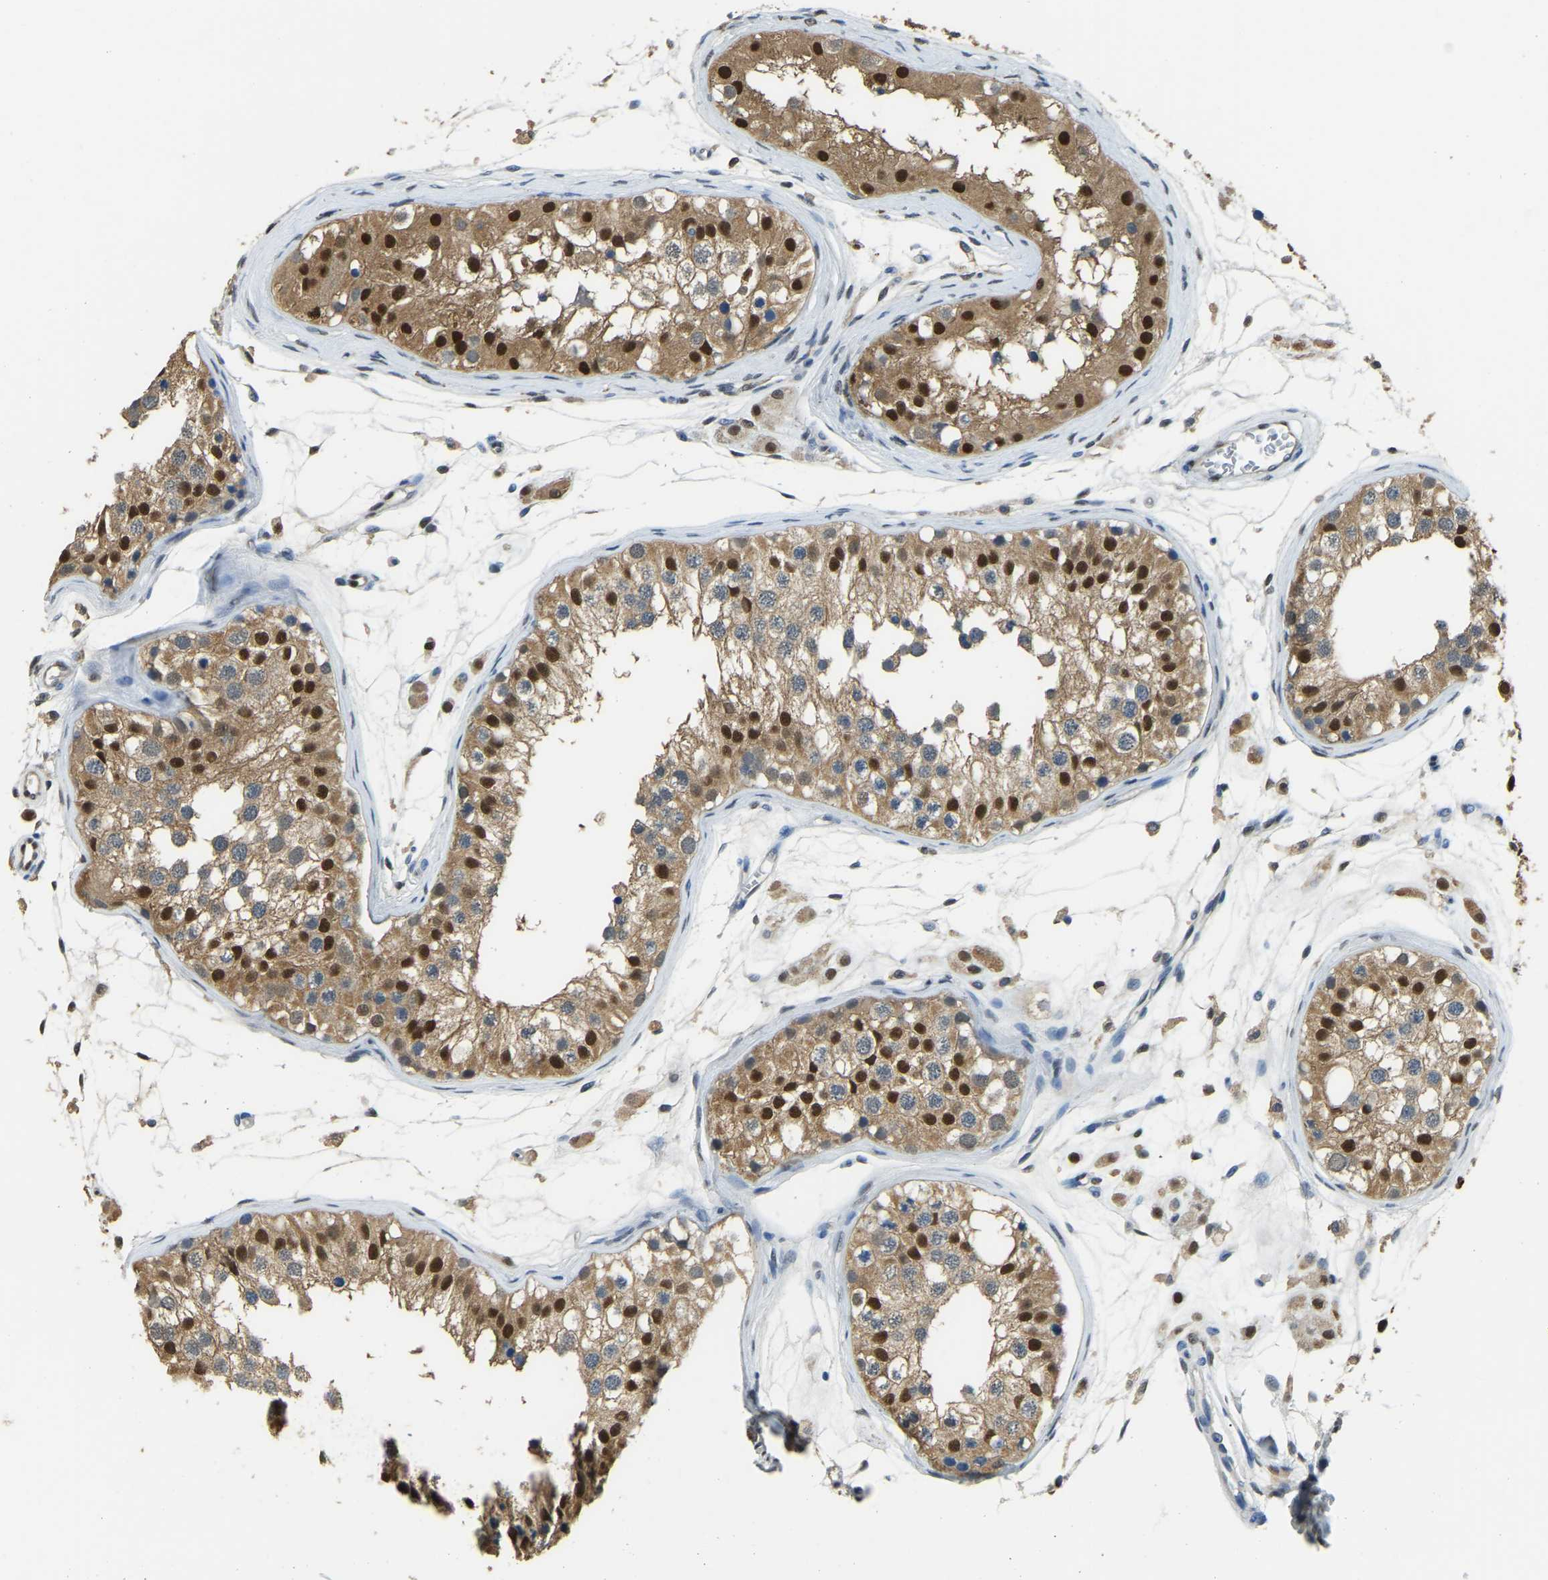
{"staining": {"intensity": "strong", "quantity": ">75%", "location": "cytoplasmic/membranous,nuclear"}, "tissue": "testis", "cell_type": "Cells in seminiferous ducts", "image_type": "normal", "snomed": [{"axis": "morphology", "description": "Normal tissue, NOS"}, {"axis": "morphology", "description": "Adenocarcinoma, metastatic, NOS"}, {"axis": "topography", "description": "Testis"}], "caption": "High-magnification brightfield microscopy of unremarkable testis stained with DAB (3,3'-diaminobenzidine) (brown) and counterstained with hematoxylin (blue). cells in seminiferous ducts exhibit strong cytoplasmic/membranous,nuclear expression is identified in approximately>75% of cells.", "gene": "NANS", "patient": {"sex": "male", "age": 26}}